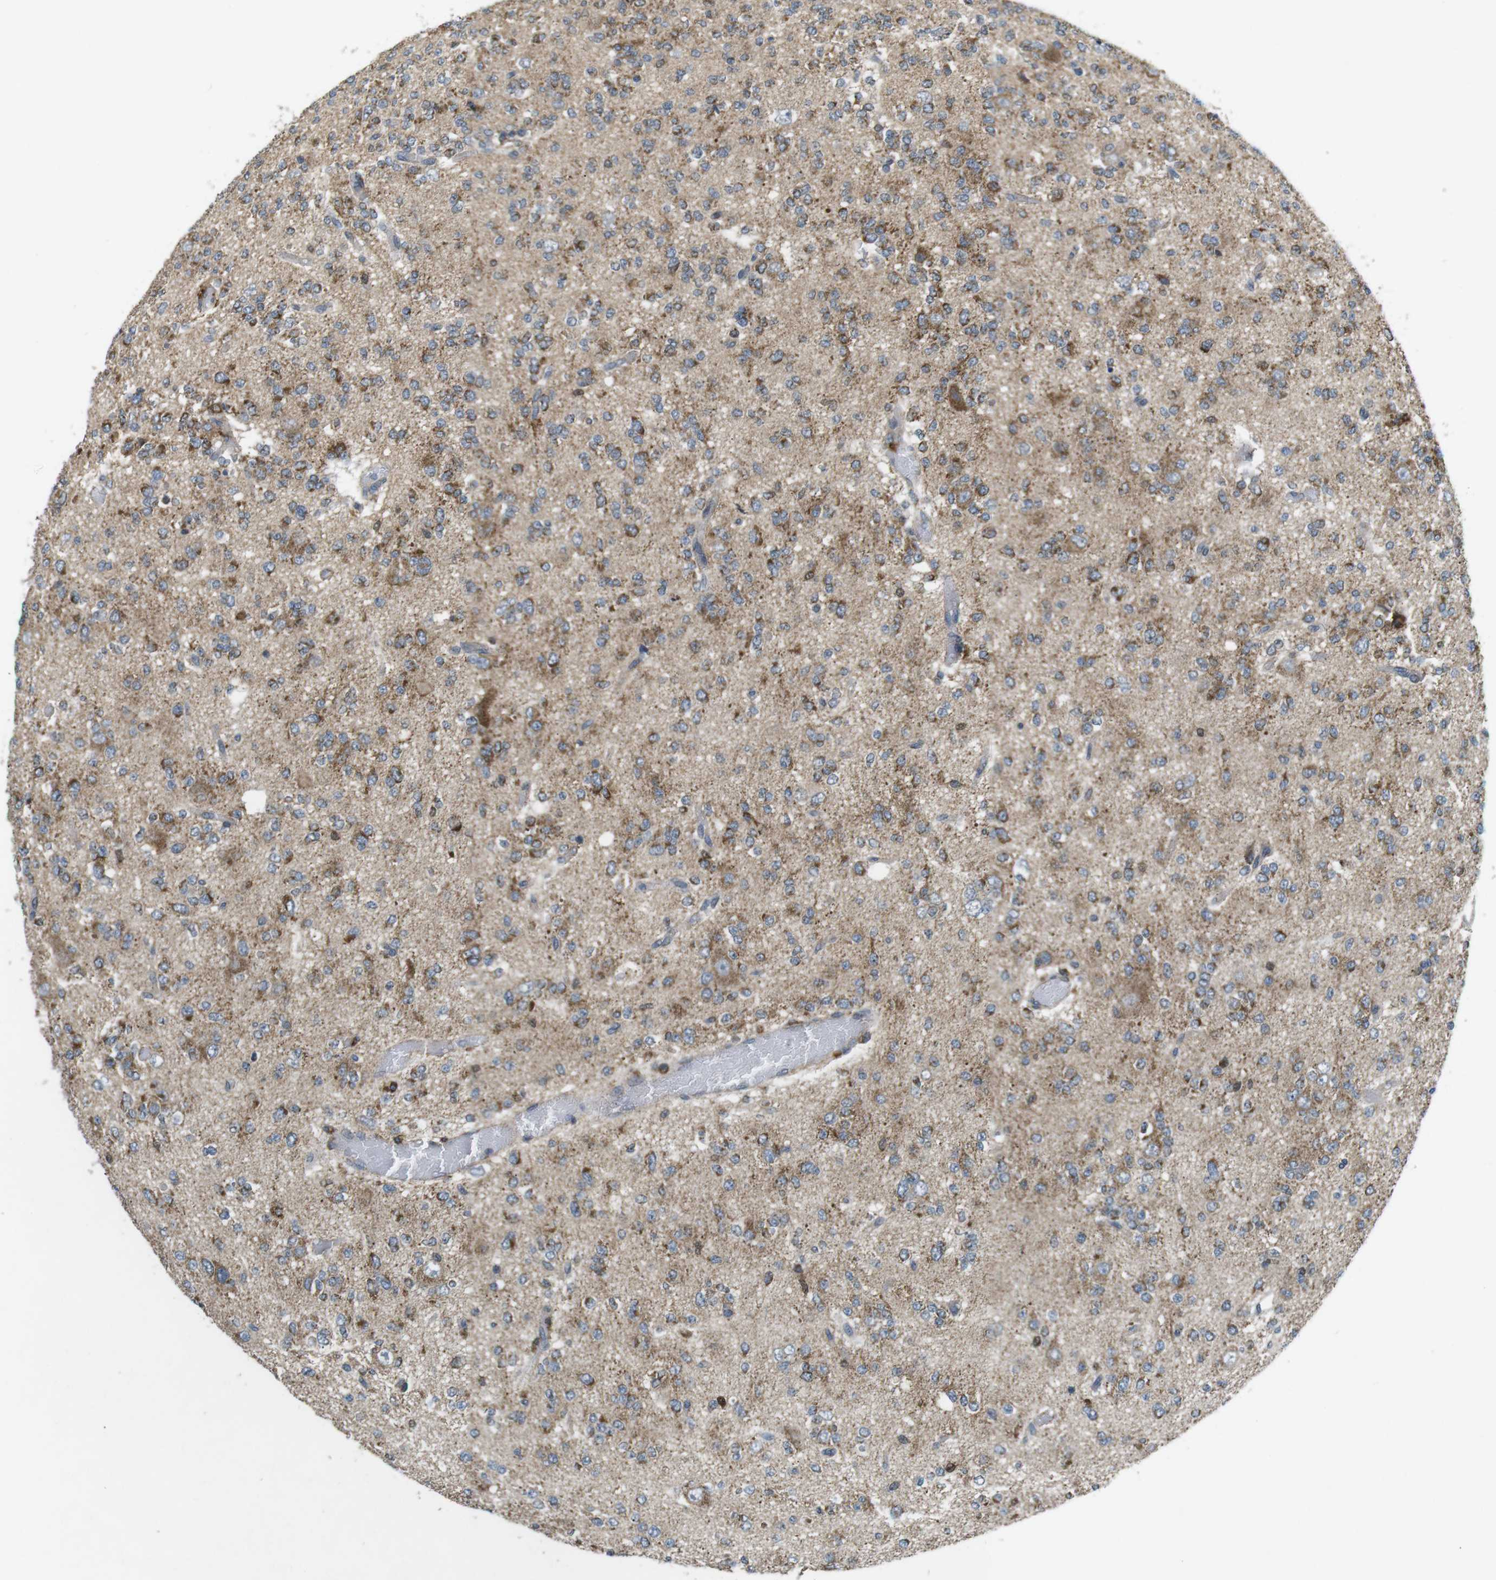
{"staining": {"intensity": "moderate", "quantity": "25%-75%", "location": "nuclear"}, "tissue": "glioma", "cell_type": "Tumor cells", "image_type": "cancer", "snomed": [{"axis": "morphology", "description": "Glioma, malignant, Low grade"}, {"axis": "topography", "description": "Brain"}], "caption": "Immunohistochemistry (DAB (3,3'-diaminobenzidine)) staining of low-grade glioma (malignant) displays moderate nuclear protein expression in about 25%-75% of tumor cells.", "gene": "BACE1", "patient": {"sex": "male", "age": 38}}